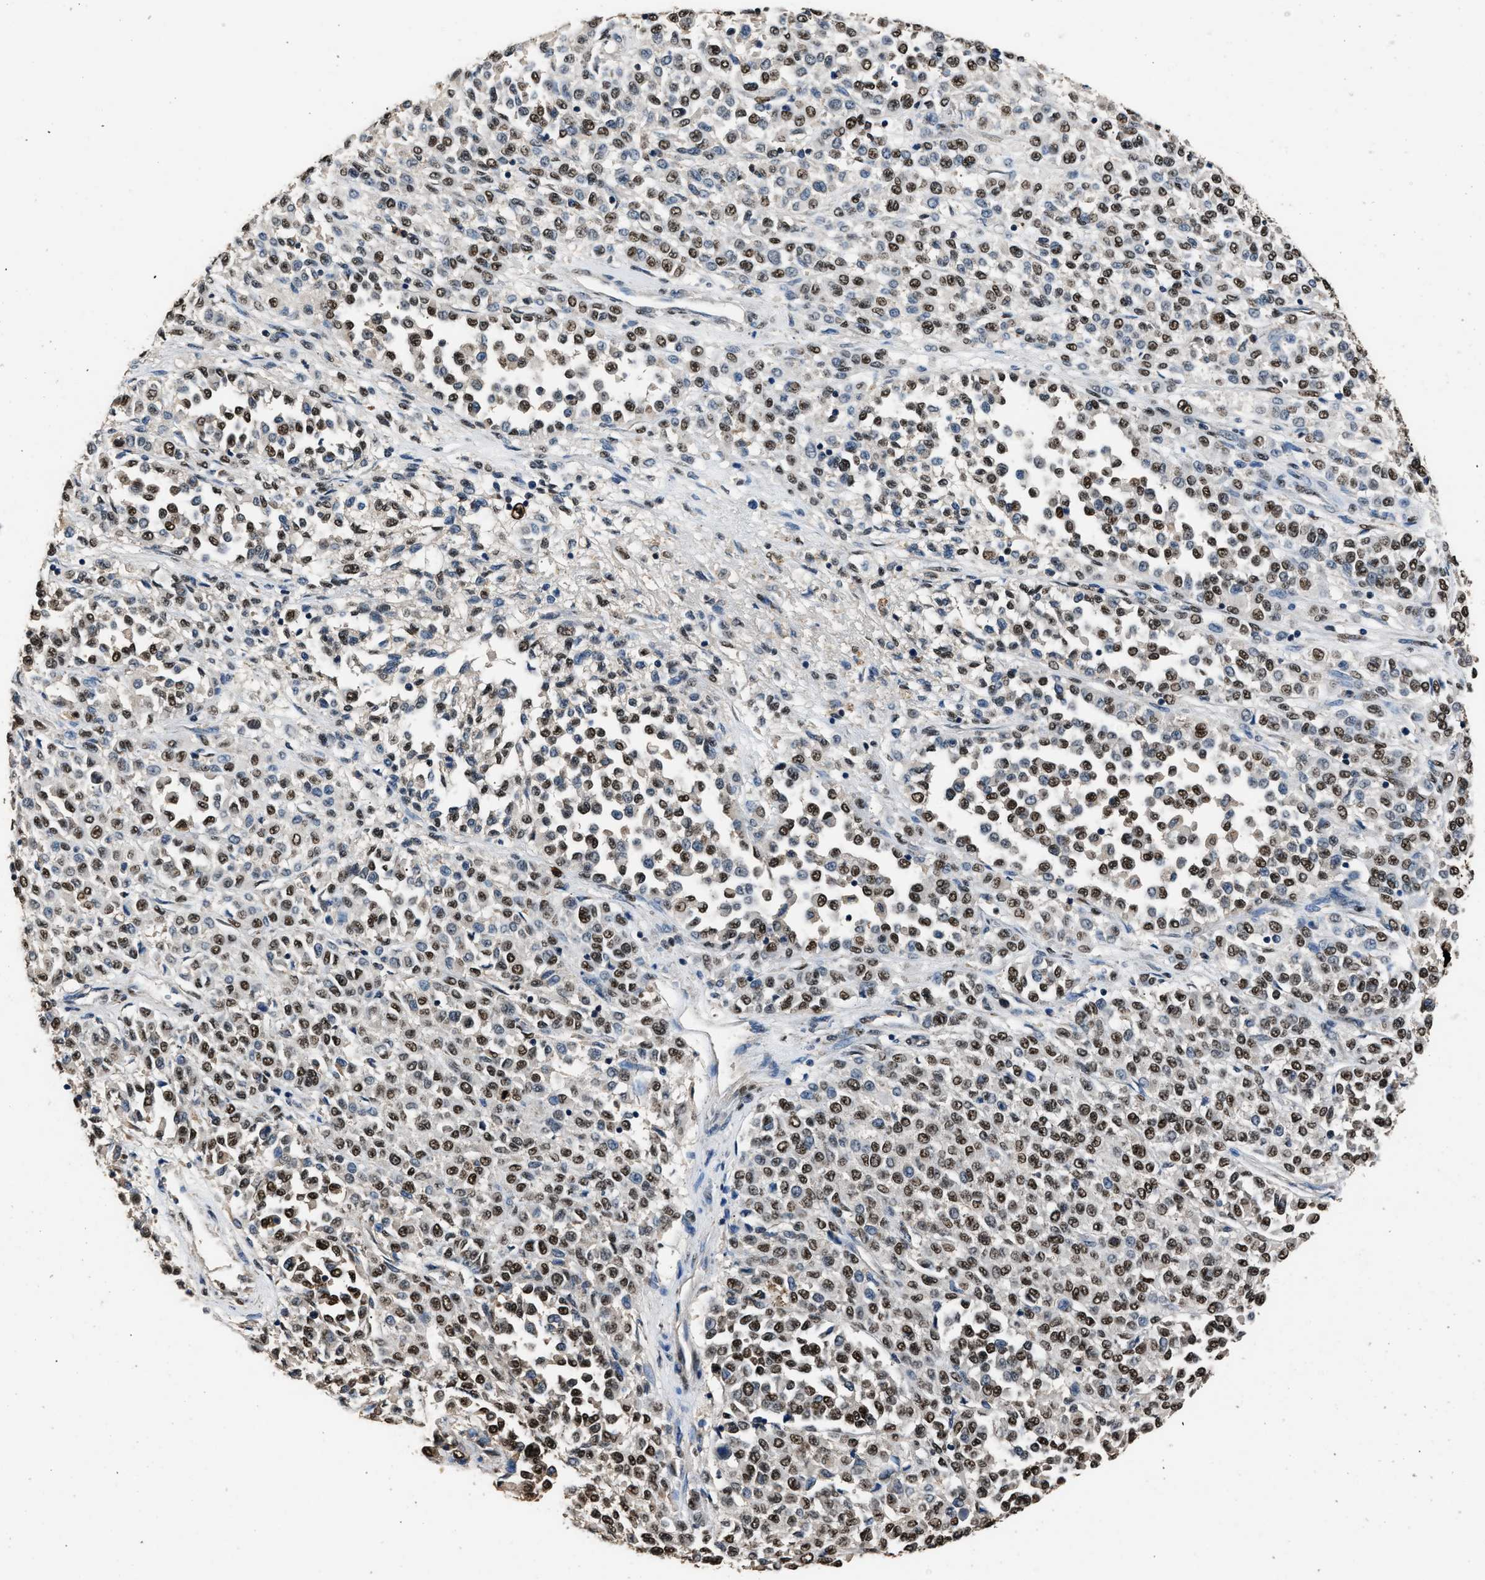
{"staining": {"intensity": "moderate", "quantity": ">75%", "location": "nuclear"}, "tissue": "melanoma", "cell_type": "Tumor cells", "image_type": "cancer", "snomed": [{"axis": "morphology", "description": "Malignant melanoma, Metastatic site"}, {"axis": "topography", "description": "Pancreas"}], "caption": "Immunohistochemical staining of malignant melanoma (metastatic site) shows medium levels of moderate nuclear staining in about >75% of tumor cells.", "gene": "SAFB", "patient": {"sex": "female", "age": 30}}